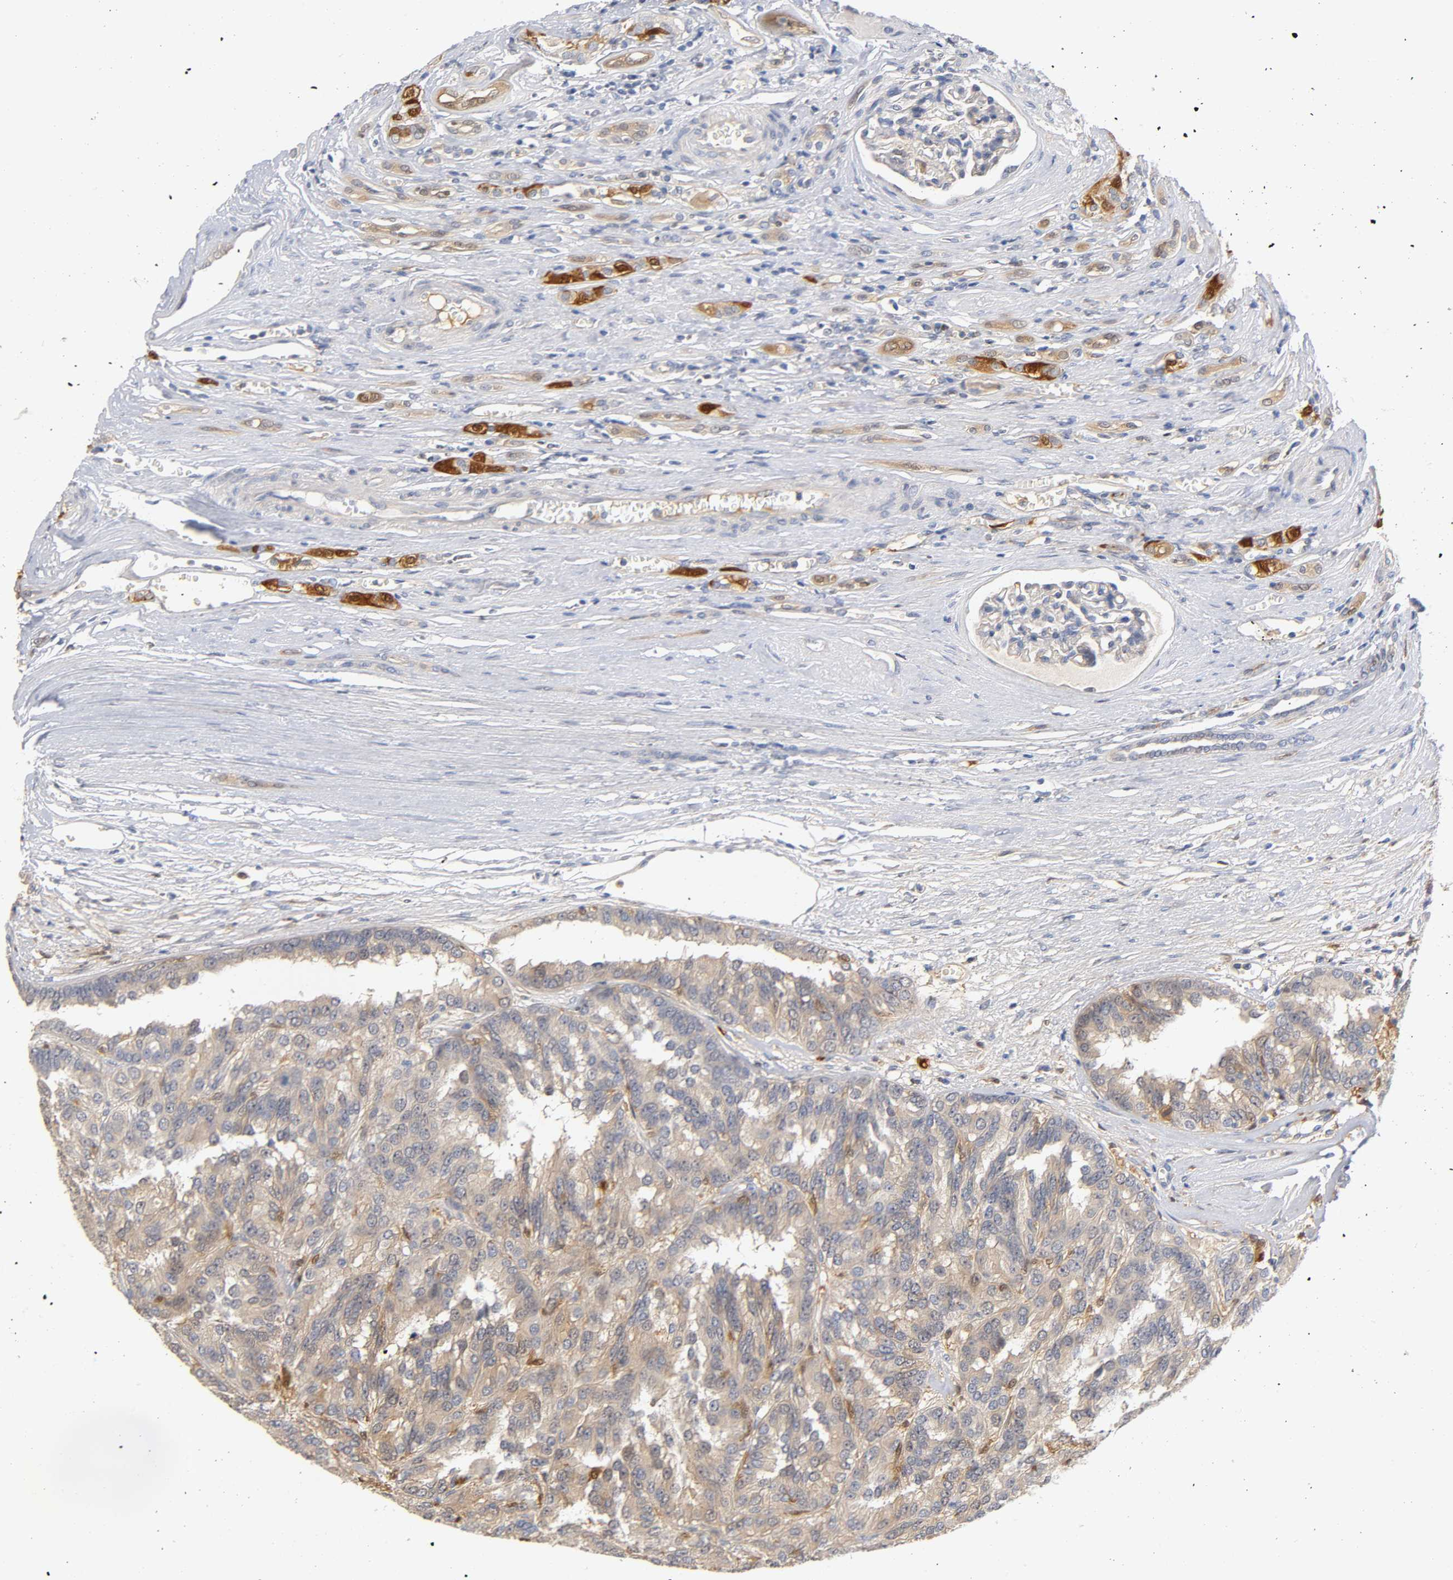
{"staining": {"intensity": "weak", "quantity": ">75%", "location": "cytoplasmic/membranous"}, "tissue": "renal cancer", "cell_type": "Tumor cells", "image_type": "cancer", "snomed": [{"axis": "morphology", "description": "Adenocarcinoma, NOS"}, {"axis": "topography", "description": "Kidney"}], "caption": "Renal adenocarcinoma was stained to show a protein in brown. There is low levels of weak cytoplasmic/membranous positivity in approximately >75% of tumor cells.", "gene": "IL18", "patient": {"sex": "male", "age": 46}}